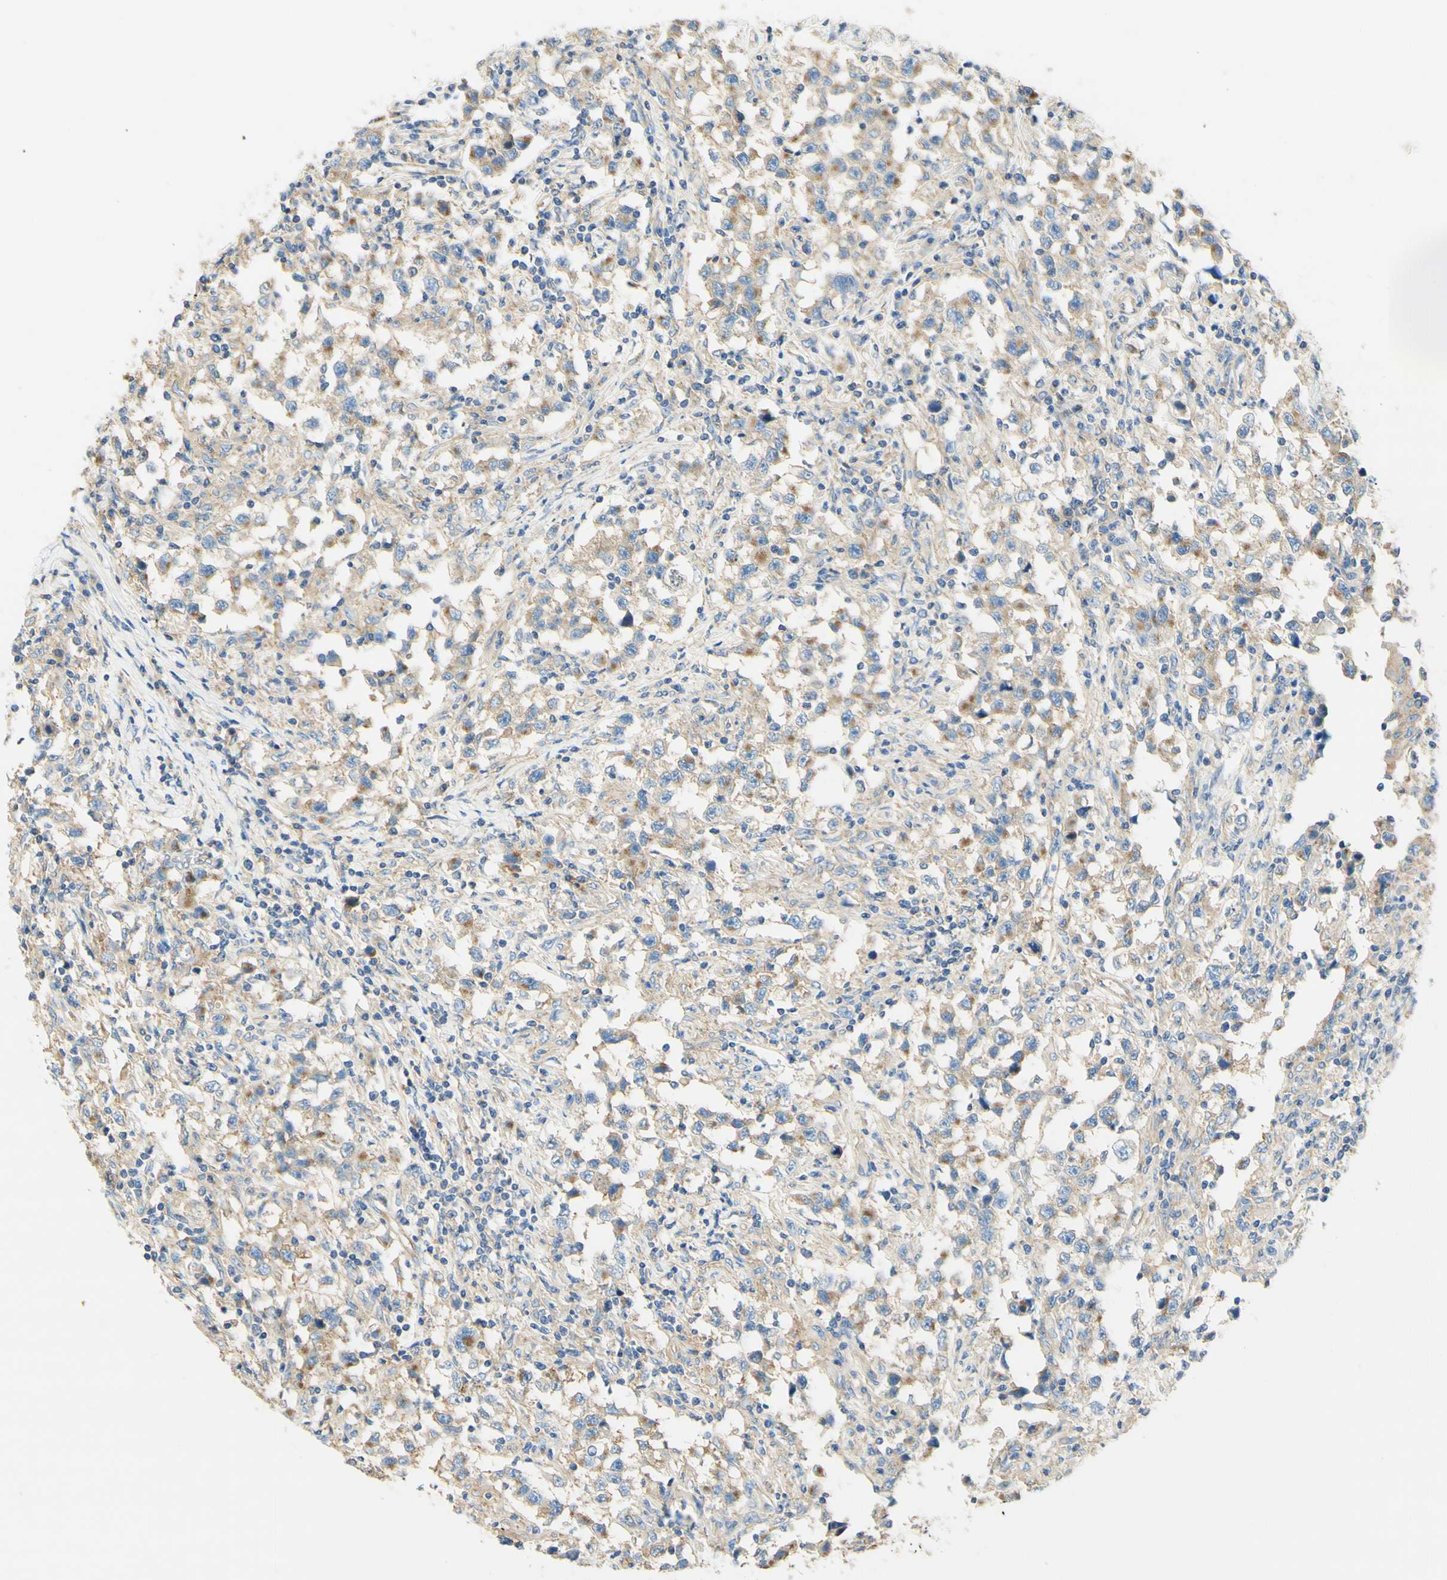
{"staining": {"intensity": "weak", "quantity": ">75%", "location": "cytoplasmic/membranous"}, "tissue": "testis cancer", "cell_type": "Tumor cells", "image_type": "cancer", "snomed": [{"axis": "morphology", "description": "Carcinoma, Embryonal, NOS"}, {"axis": "topography", "description": "Testis"}], "caption": "There is low levels of weak cytoplasmic/membranous staining in tumor cells of testis cancer (embryonal carcinoma), as demonstrated by immunohistochemical staining (brown color).", "gene": "CLTC", "patient": {"sex": "male", "age": 21}}